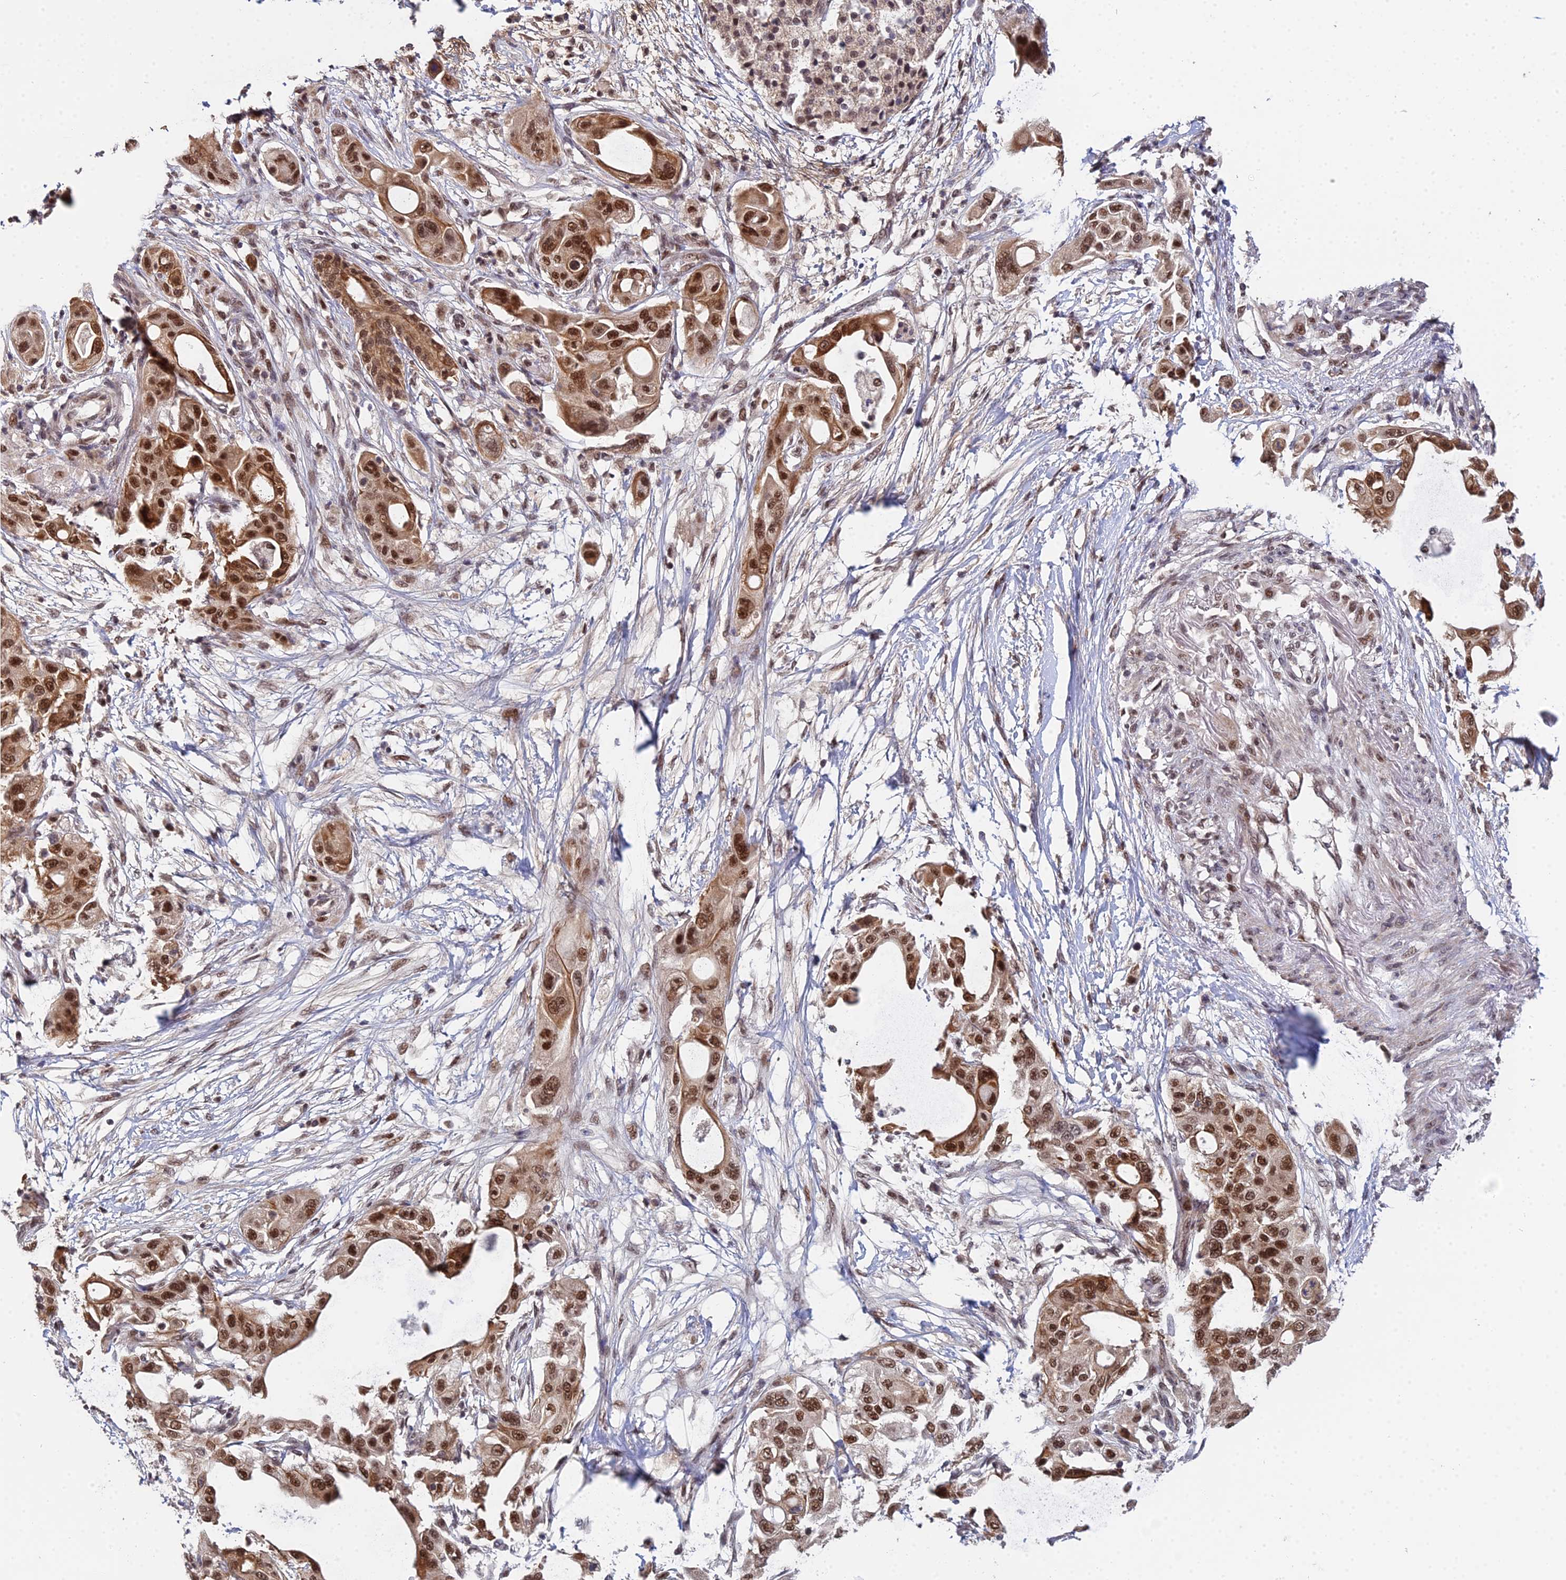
{"staining": {"intensity": "strong", "quantity": ">75%", "location": "cytoplasmic/membranous,nuclear"}, "tissue": "pancreatic cancer", "cell_type": "Tumor cells", "image_type": "cancer", "snomed": [{"axis": "morphology", "description": "Adenocarcinoma, NOS"}, {"axis": "topography", "description": "Pancreas"}], "caption": "Protein staining by immunohistochemistry exhibits strong cytoplasmic/membranous and nuclear positivity in approximately >75% of tumor cells in pancreatic adenocarcinoma.", "gene": "ERCC5", "patient": {"sex": "male", "age": 68}}